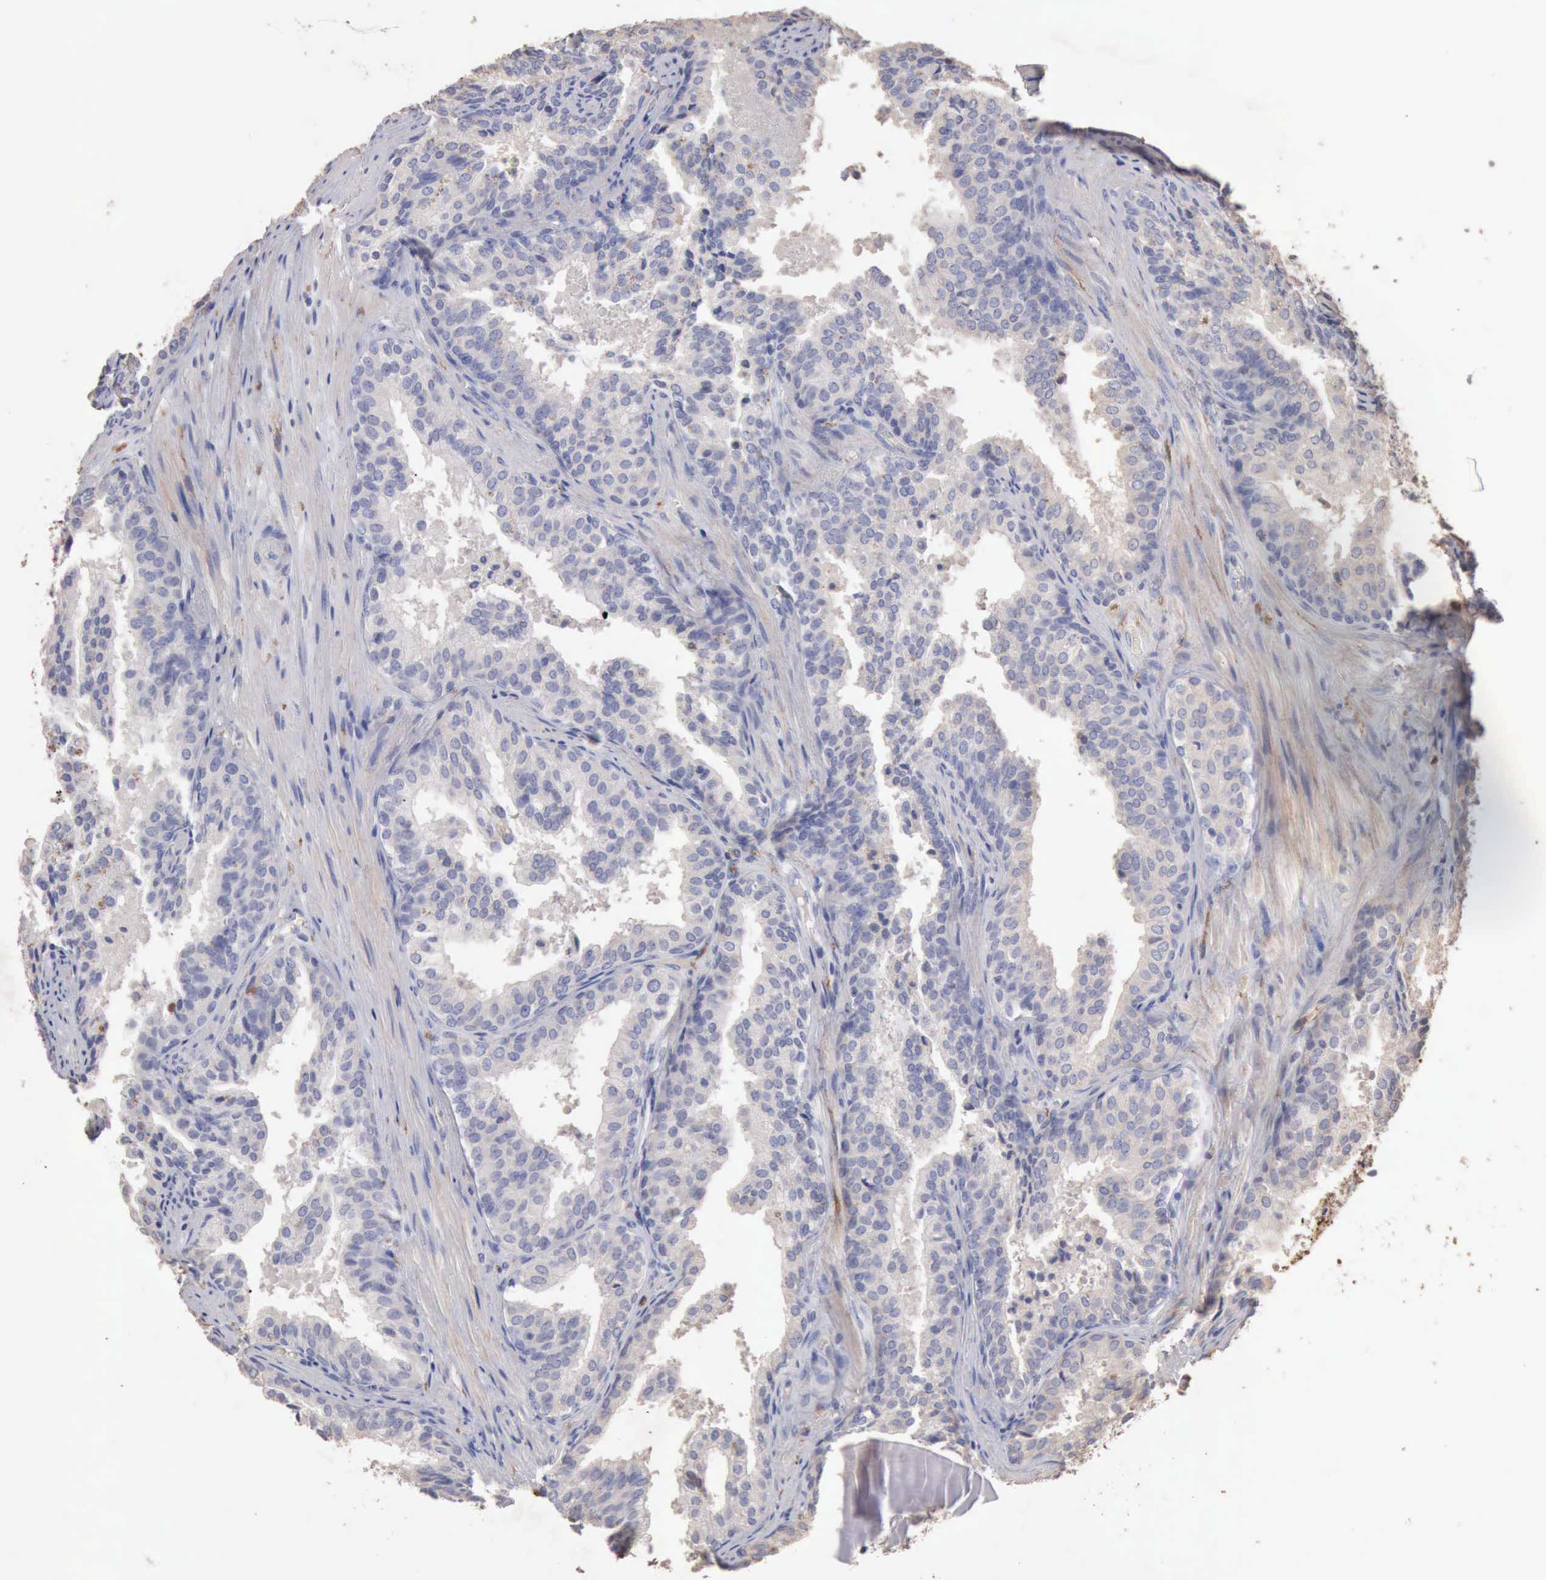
{"staining": {"intensity": "negative", "quantity": "none", "location": "none"}, "tissue": "prostate cancer", "cell_type": "Tumor cells", "image_type": "cancer", "snomed": [{"axis": "morphology", "description": "Adenocarcinoma, Low grade"}, {"axis": "topography", "description": "Prostate"}], "caption": "Prostate cancer (adenocarcinoma (low-grade)) stained for a protein using immunohistochemistry (IHC) shows no positivity tumor cells.", "gene": "KRT6B", "patient": {"sex": "male", "age": 69}}